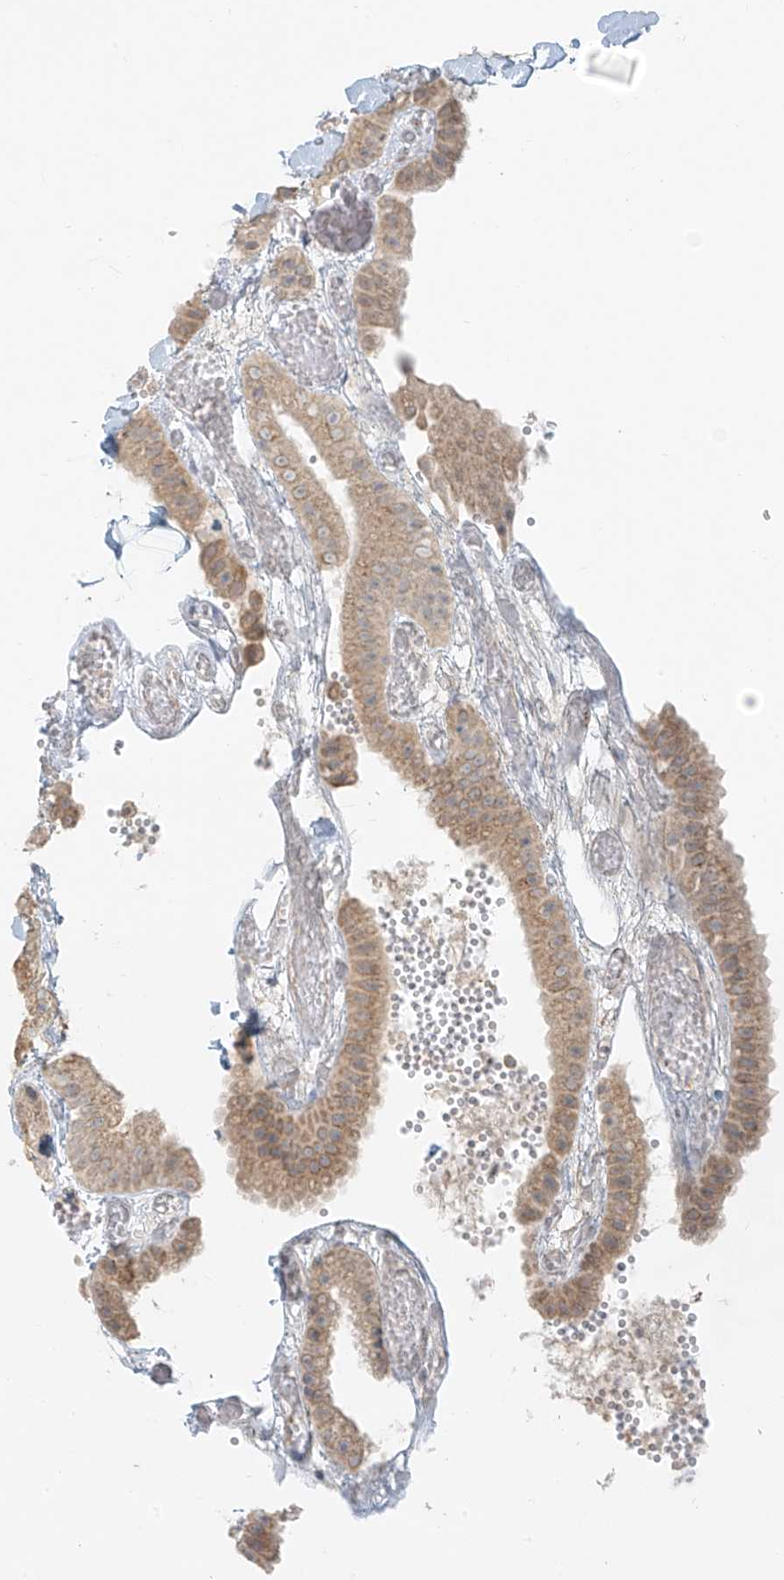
{"staining": {"intensity": "moderate", "quantity": ">75%", "location": "cytoplasmic/membranous"}, "tissue": "gallbladder", "cell_type": "Glandular cells", "image_type": "normal", "snomed": [{"axis": "morphology", "description": "Normal tissue, NOS"}, {"axis": "topography", "description": "Gallbladder"}], "caption": "Moderate cytoplasmic/membranous expression is identified in about >75% of glandular cells in normal gallbladder.", "gene": "ABCD1", "patient": {"sex": "female", "age": 64}}